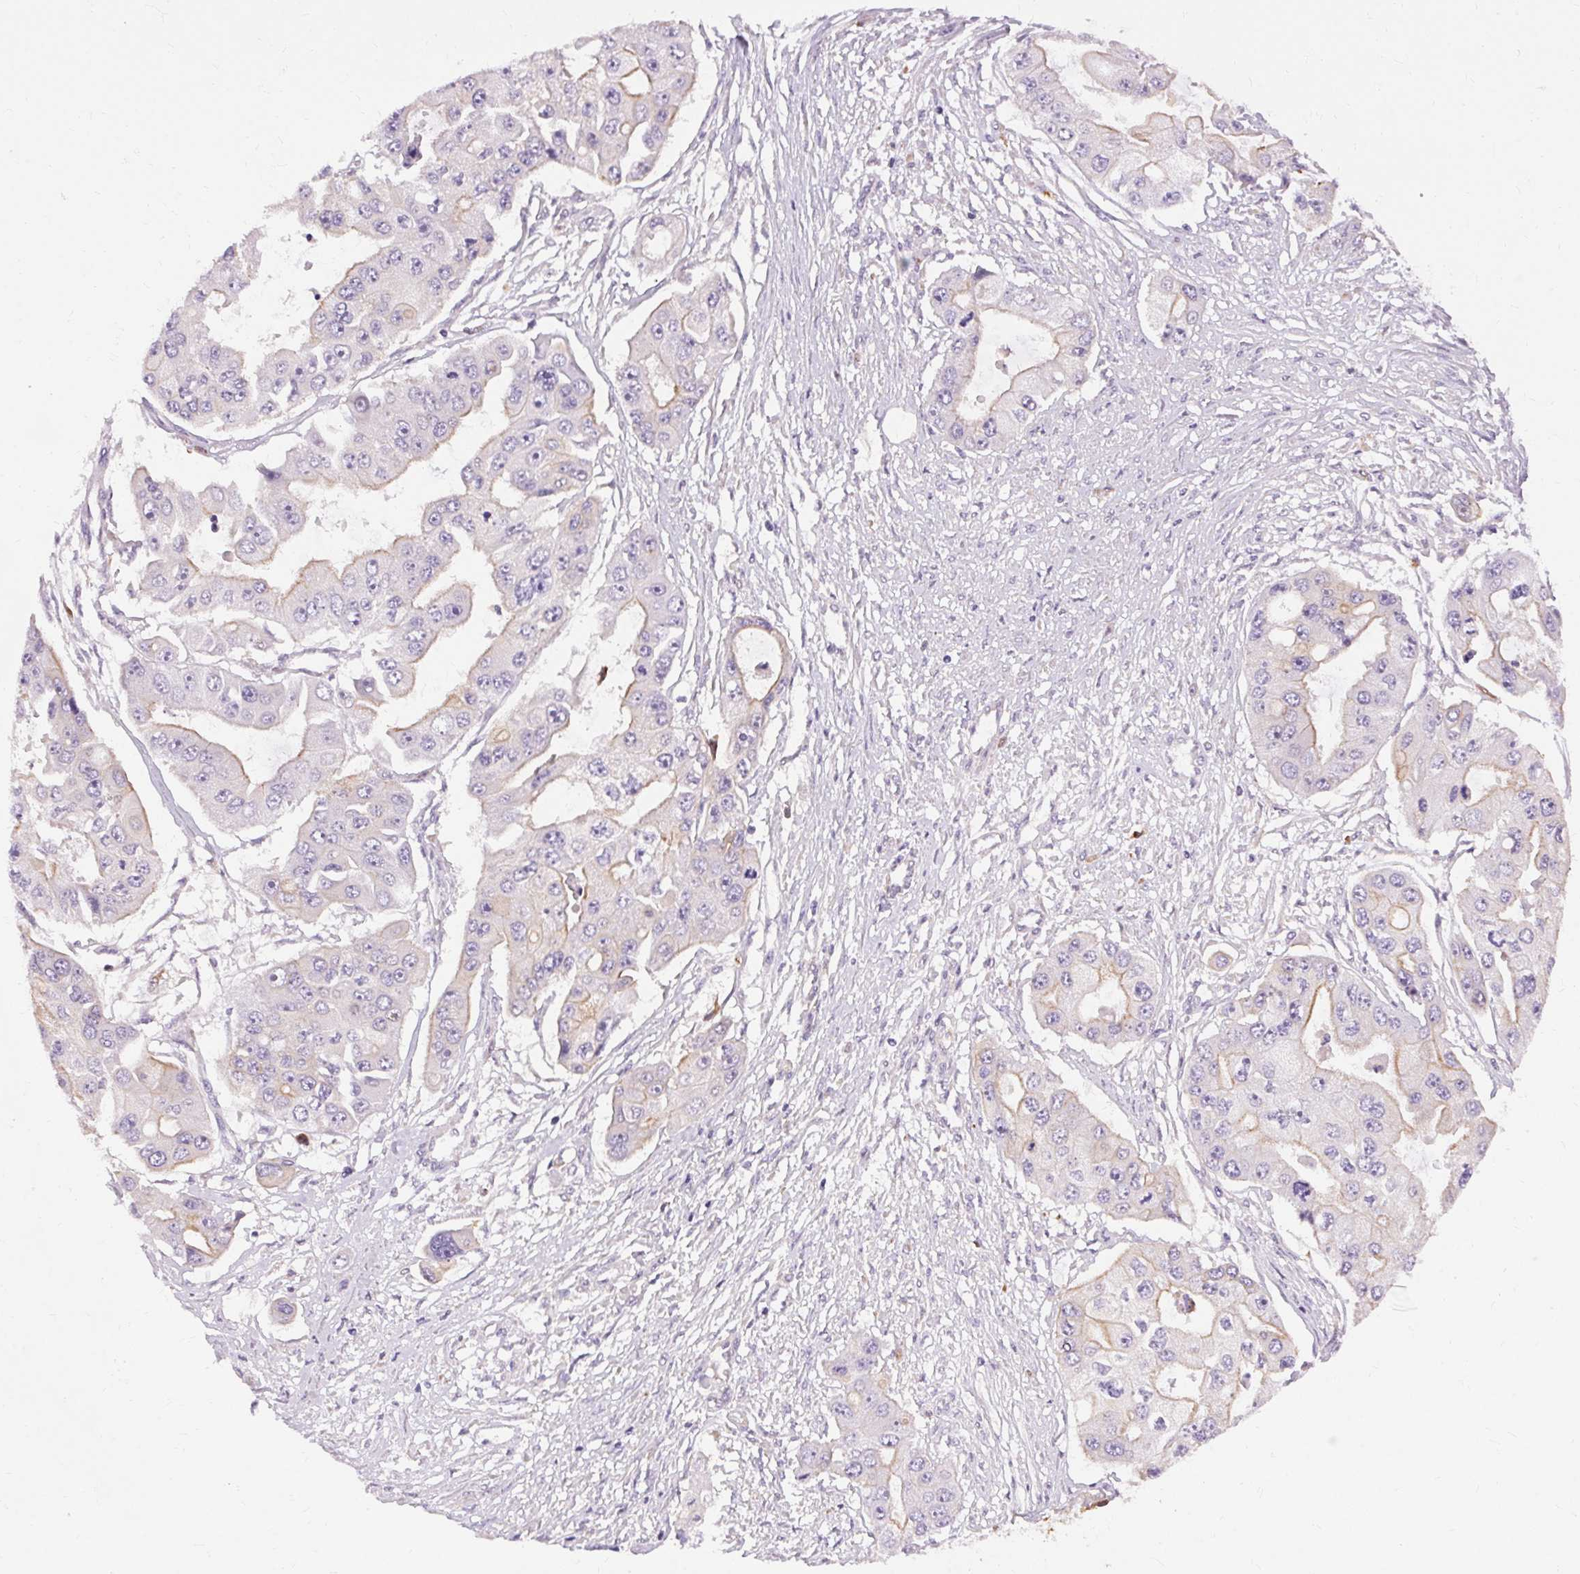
{"staining": {"intensity": "weak", "quantity": "<25%", "location": "cytoplasmic/membranous"}, "tissue": "ovarian cancer", "cell_type": "Tumor cells", "image_type": "cancer", "snomed": [{"axis": "morphology", "description": "Cystadenocarcinoma, serous, NOS"}, {"axis": "topography", "description": "Ovary"}], "caption": "Serous cystadenocarcinoma (ovarian) stained for a protein using immunohistochemistry (IHC) reveals no staining tumor cells.", "gene": "TM6SF1", "patient": {"sex": "female", "age": 56}}